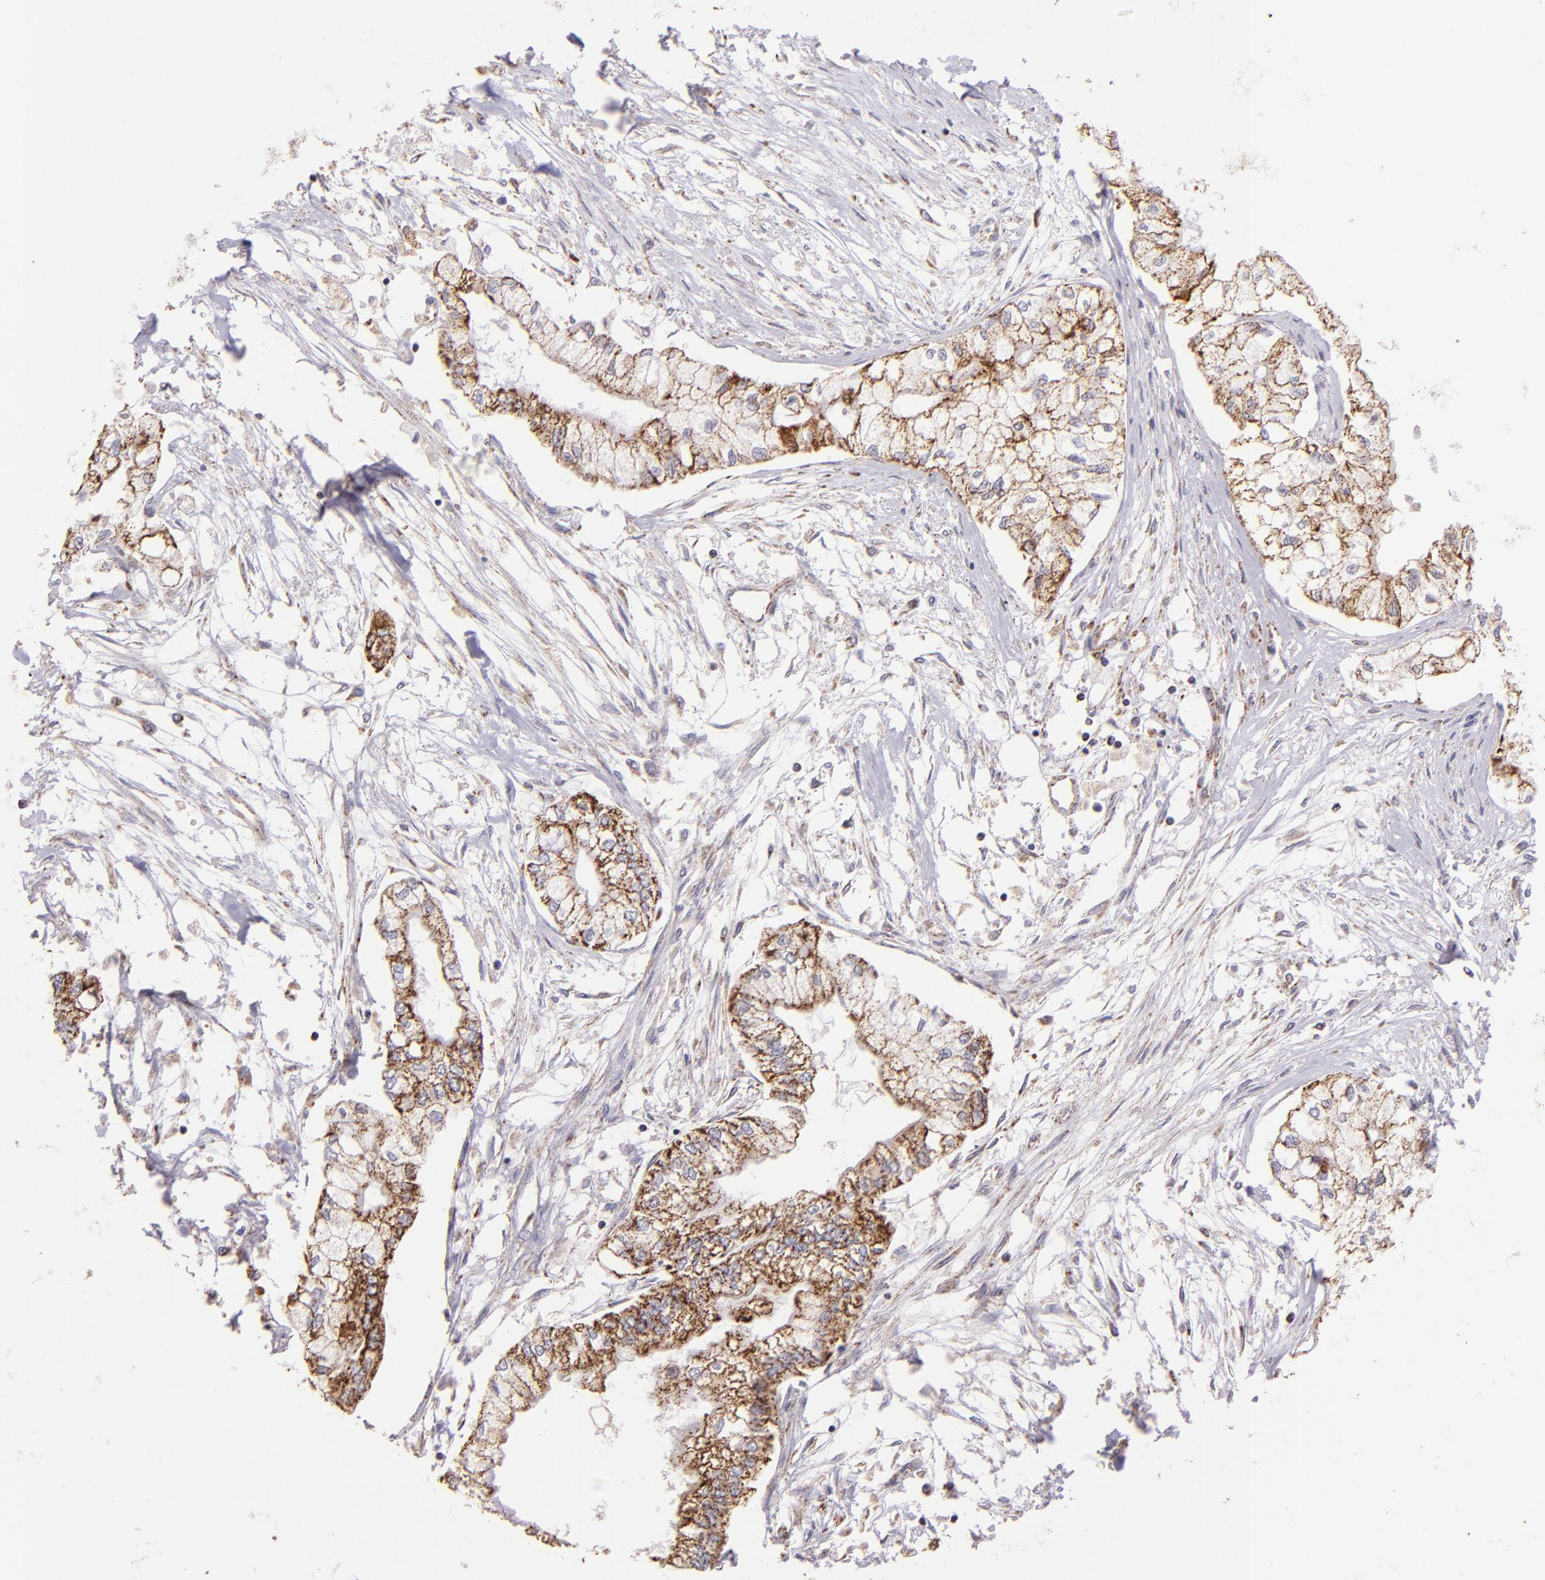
{"staining": {"intensity": "moderate", "quantity": "25%-75%", "location": "cytoplasmic/membranous"}, "tissue": "pancreatic cancer", "cell_type": "Tumor cells", "image_type": "cancer", "snomed": [{"axis": "morphology", "description": "Adenocarcinoma, NOS"}, {"axis": "topography", "description": "Pancreas"}], "caption": "Pancreatic cancer (adenocarcinoma) stained with a protein marker exhibits moderate staining in tumor cells.", "gene": "HSPD1", "patient": {"sex": "male", "age": 79}}